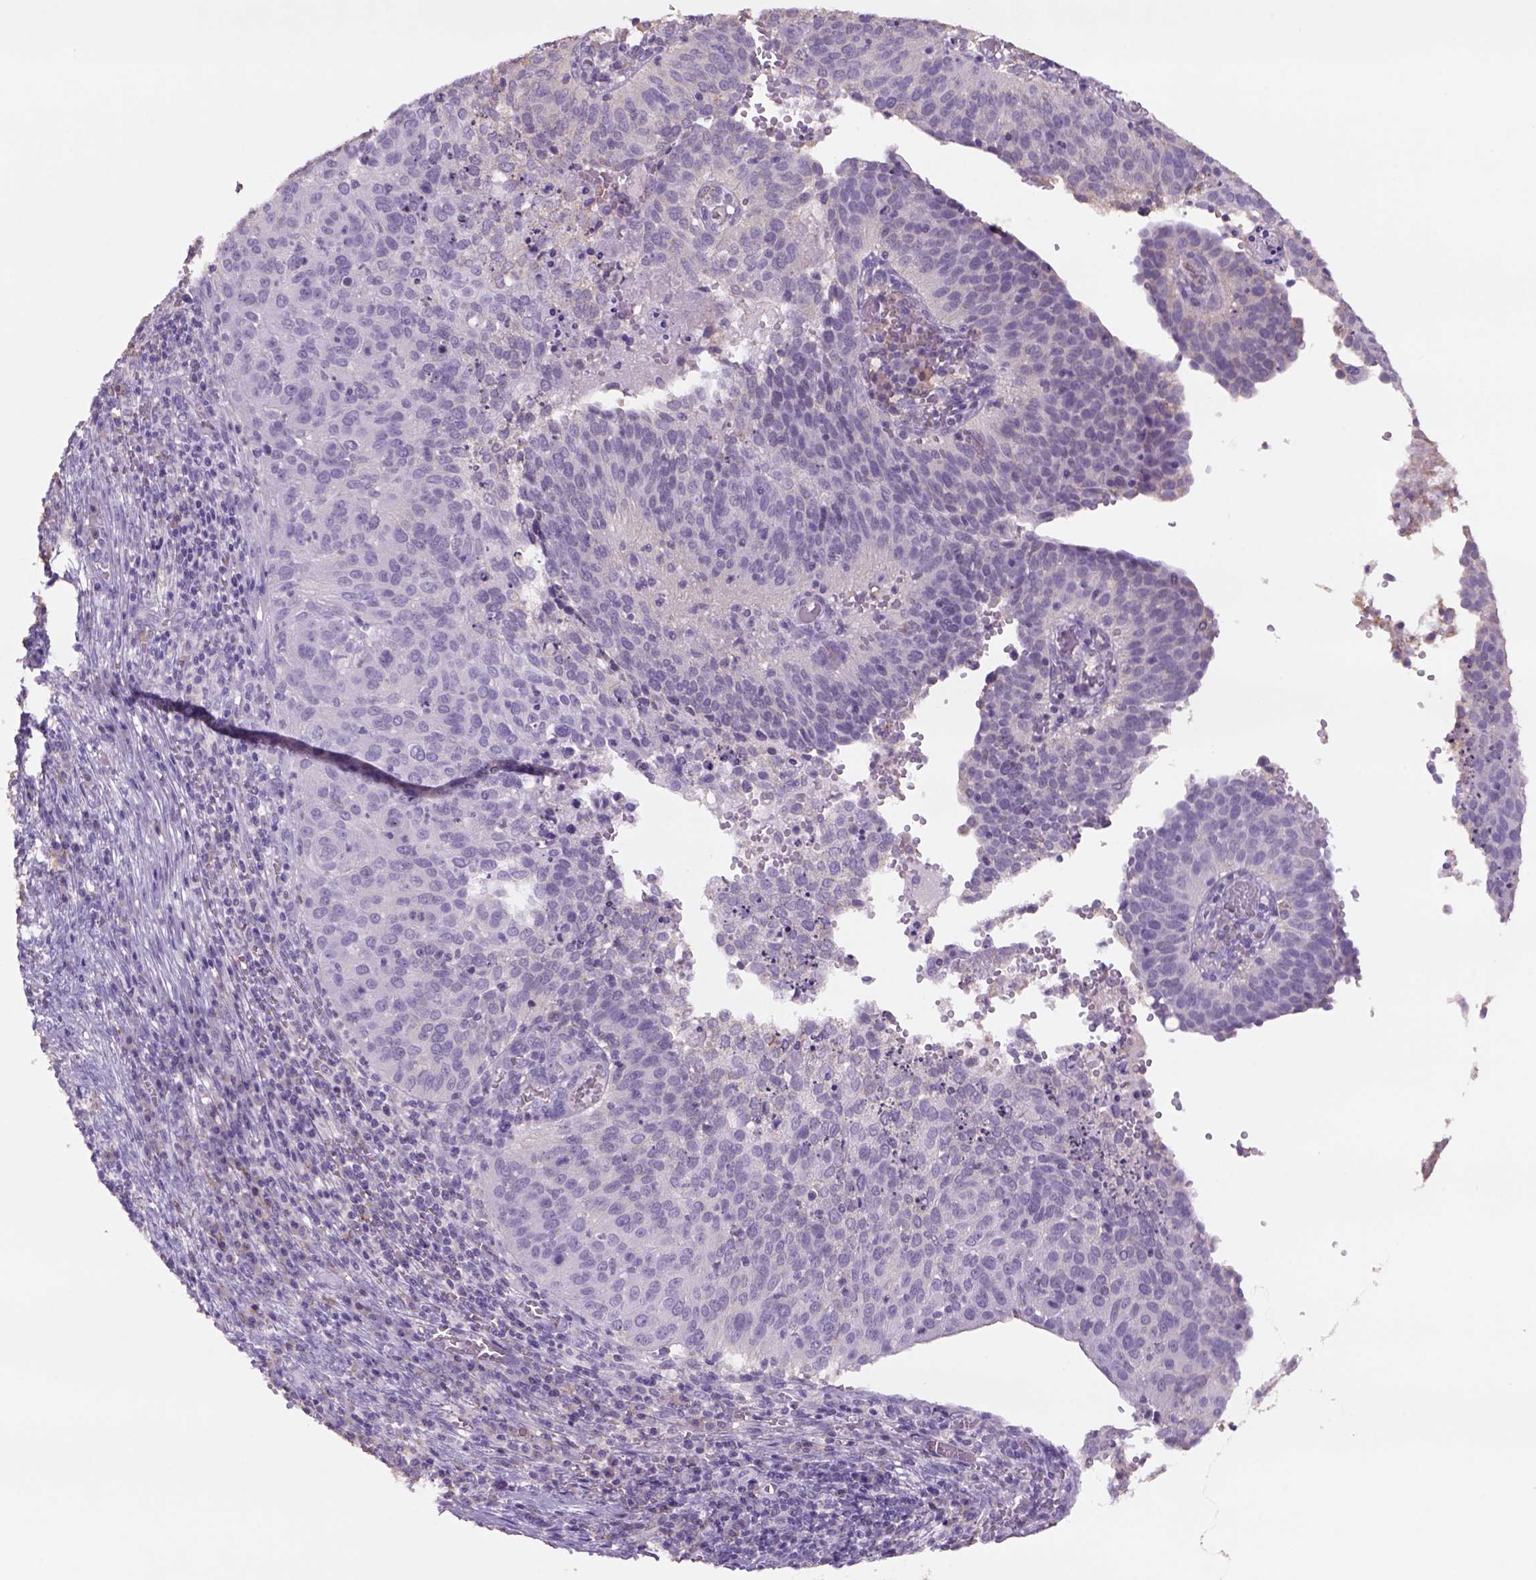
{"staining": {"intensity": "negative", "quantity": "none", "location": "none"}, "tissue": "cervical cancer", "cell_type": "Tumor cells", "image_type": "cancer", "snomed": [{"axis": "morphology", "description": "Squamous cell carcinoma, NOS"}, {"axis": "topography", "description": "Cervix"}], "caption": "The histopathology image reveals no significant expression in tumor cells of cervical squamous cell carcinoma.", "gene": "NAALAD2", "patient": {"sex": "female", "age": 39}}